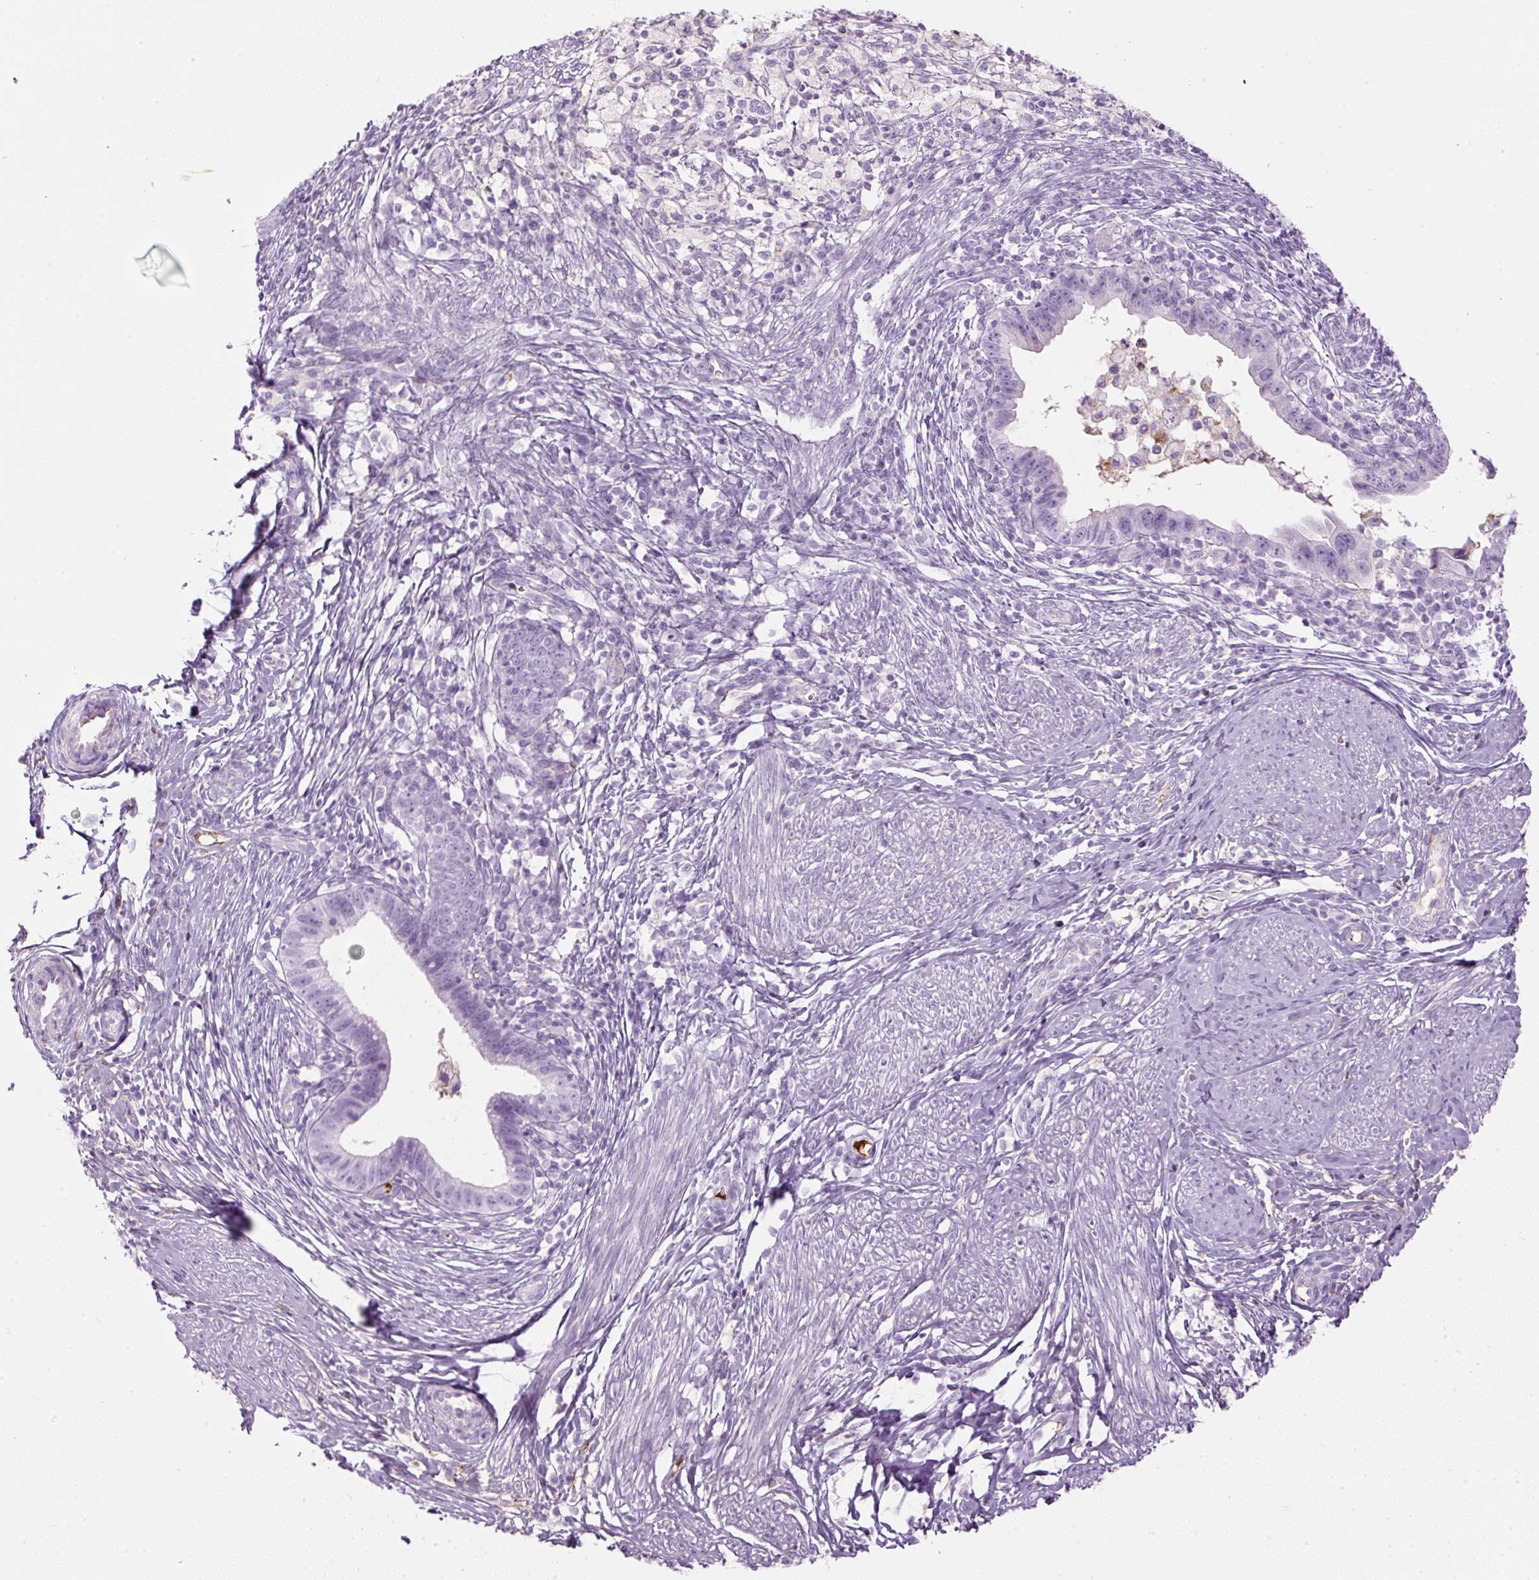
{"staining": {"intensity": "negative", "quantity": "none", "location": "none"}, "tissue": "cervical cancer", "cell_type": "Tumor cells", "image_type": "cancer", "snomed": [{"axis": "morphology", "description": "Adenocarcinoma, NOS"}, {"axis": "topography", "description": "Cervix"}], "caption": "Immunohistochemistry photomicrograph of human adenocarcinoma (cervical) stained for a protein (brown), which displays no positivity in tumor cells. (DAB (3,3'-diaminobenzidine) immunohistochemistry (IHC) visualized using brightfield microscopy, high magnification).", "gene": "APOA1", "patient": {"sex": "female", "age": 36}}